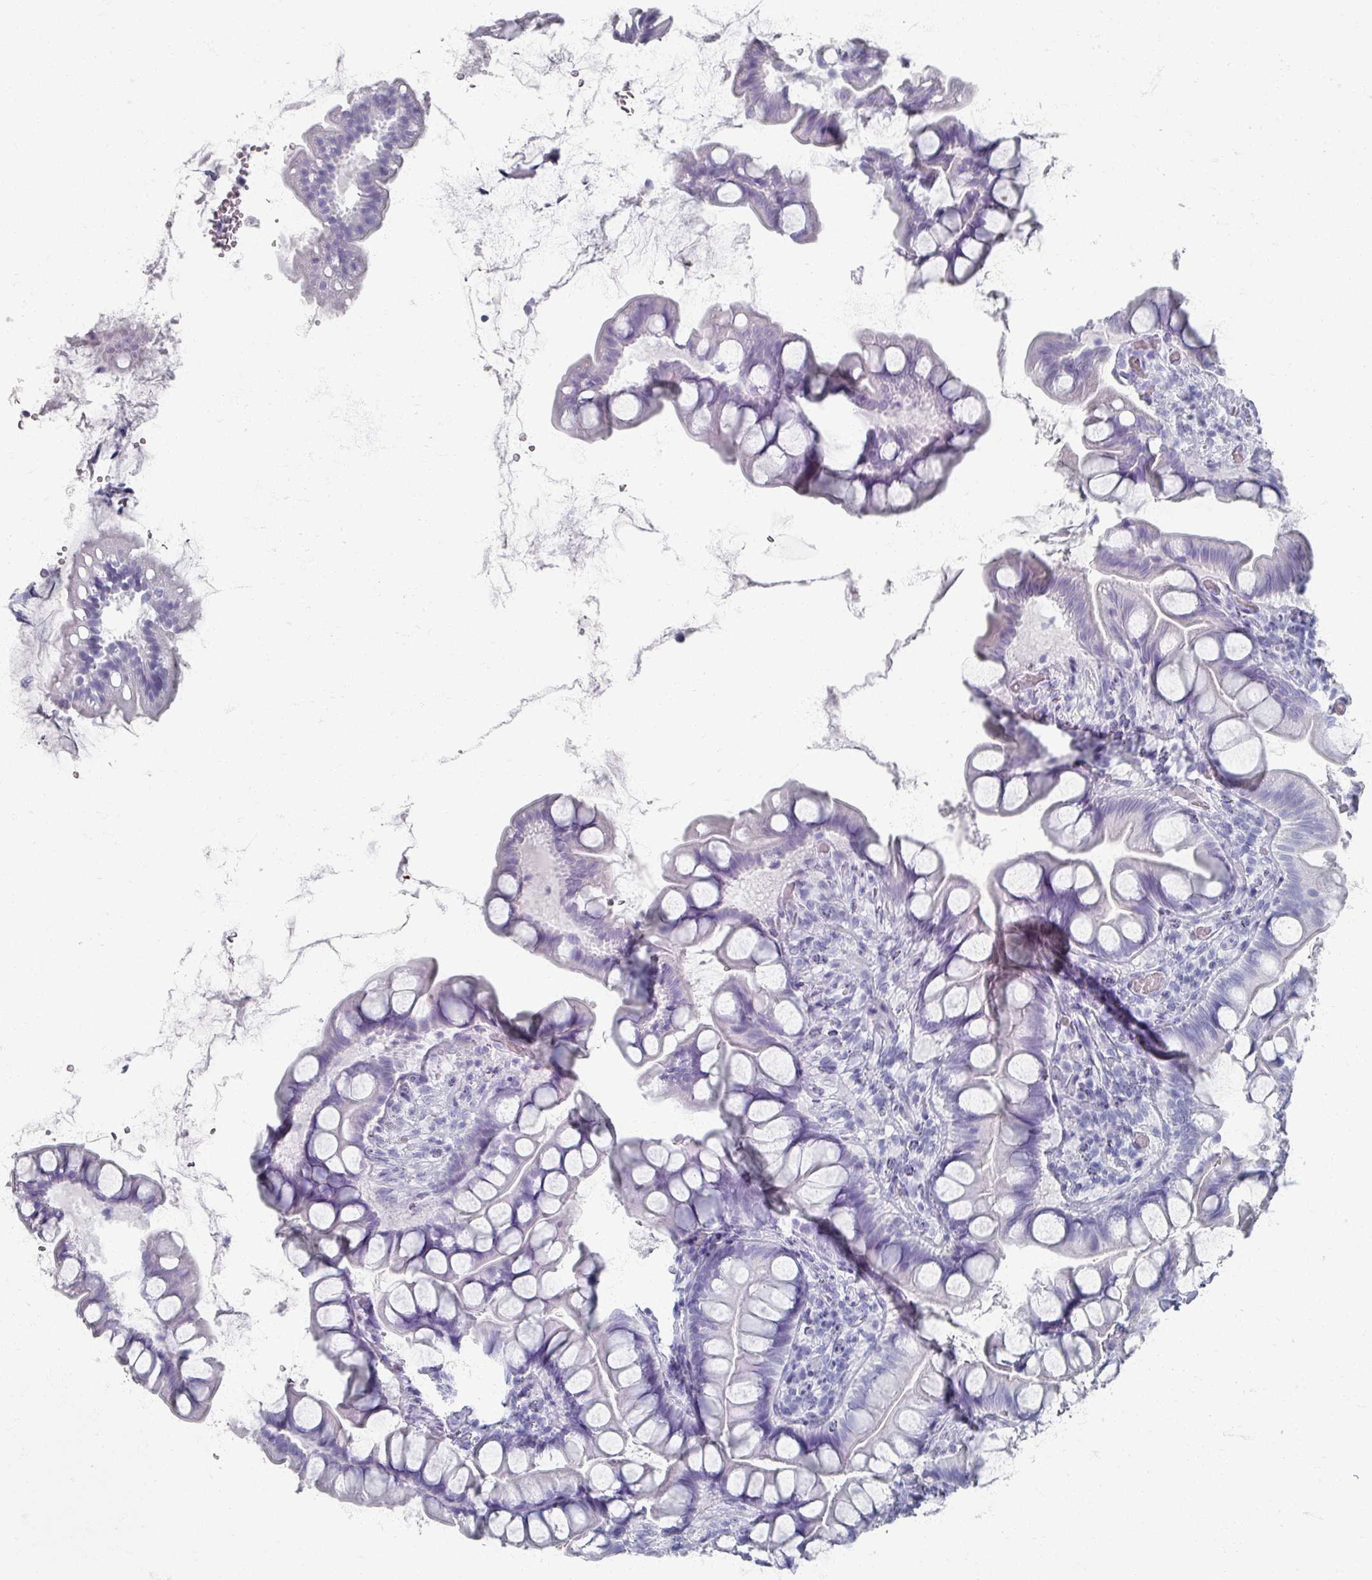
{"staining": {"intensity": "negative", "quantity": "none", "location": "none"}, "tissue": "small intestine", "cell_type": "Glandular cells", "image_type": "normal", "snomed": [{"axis": "morphology", "description": "Normal tissue, NOS"}, {"axis": "topography", "description": "Small intestine"}], "caption": "Immunohistochemical staining of benign small intestine reveals no significant staining in glandular cells. (DAB (3,3'-diaminobenzidine) immunohistochemistry (IHC) visualized using brightfield microscopy, high magnification).", "gene": "OMG", "patient": {"sex": "male", "age": 70}}